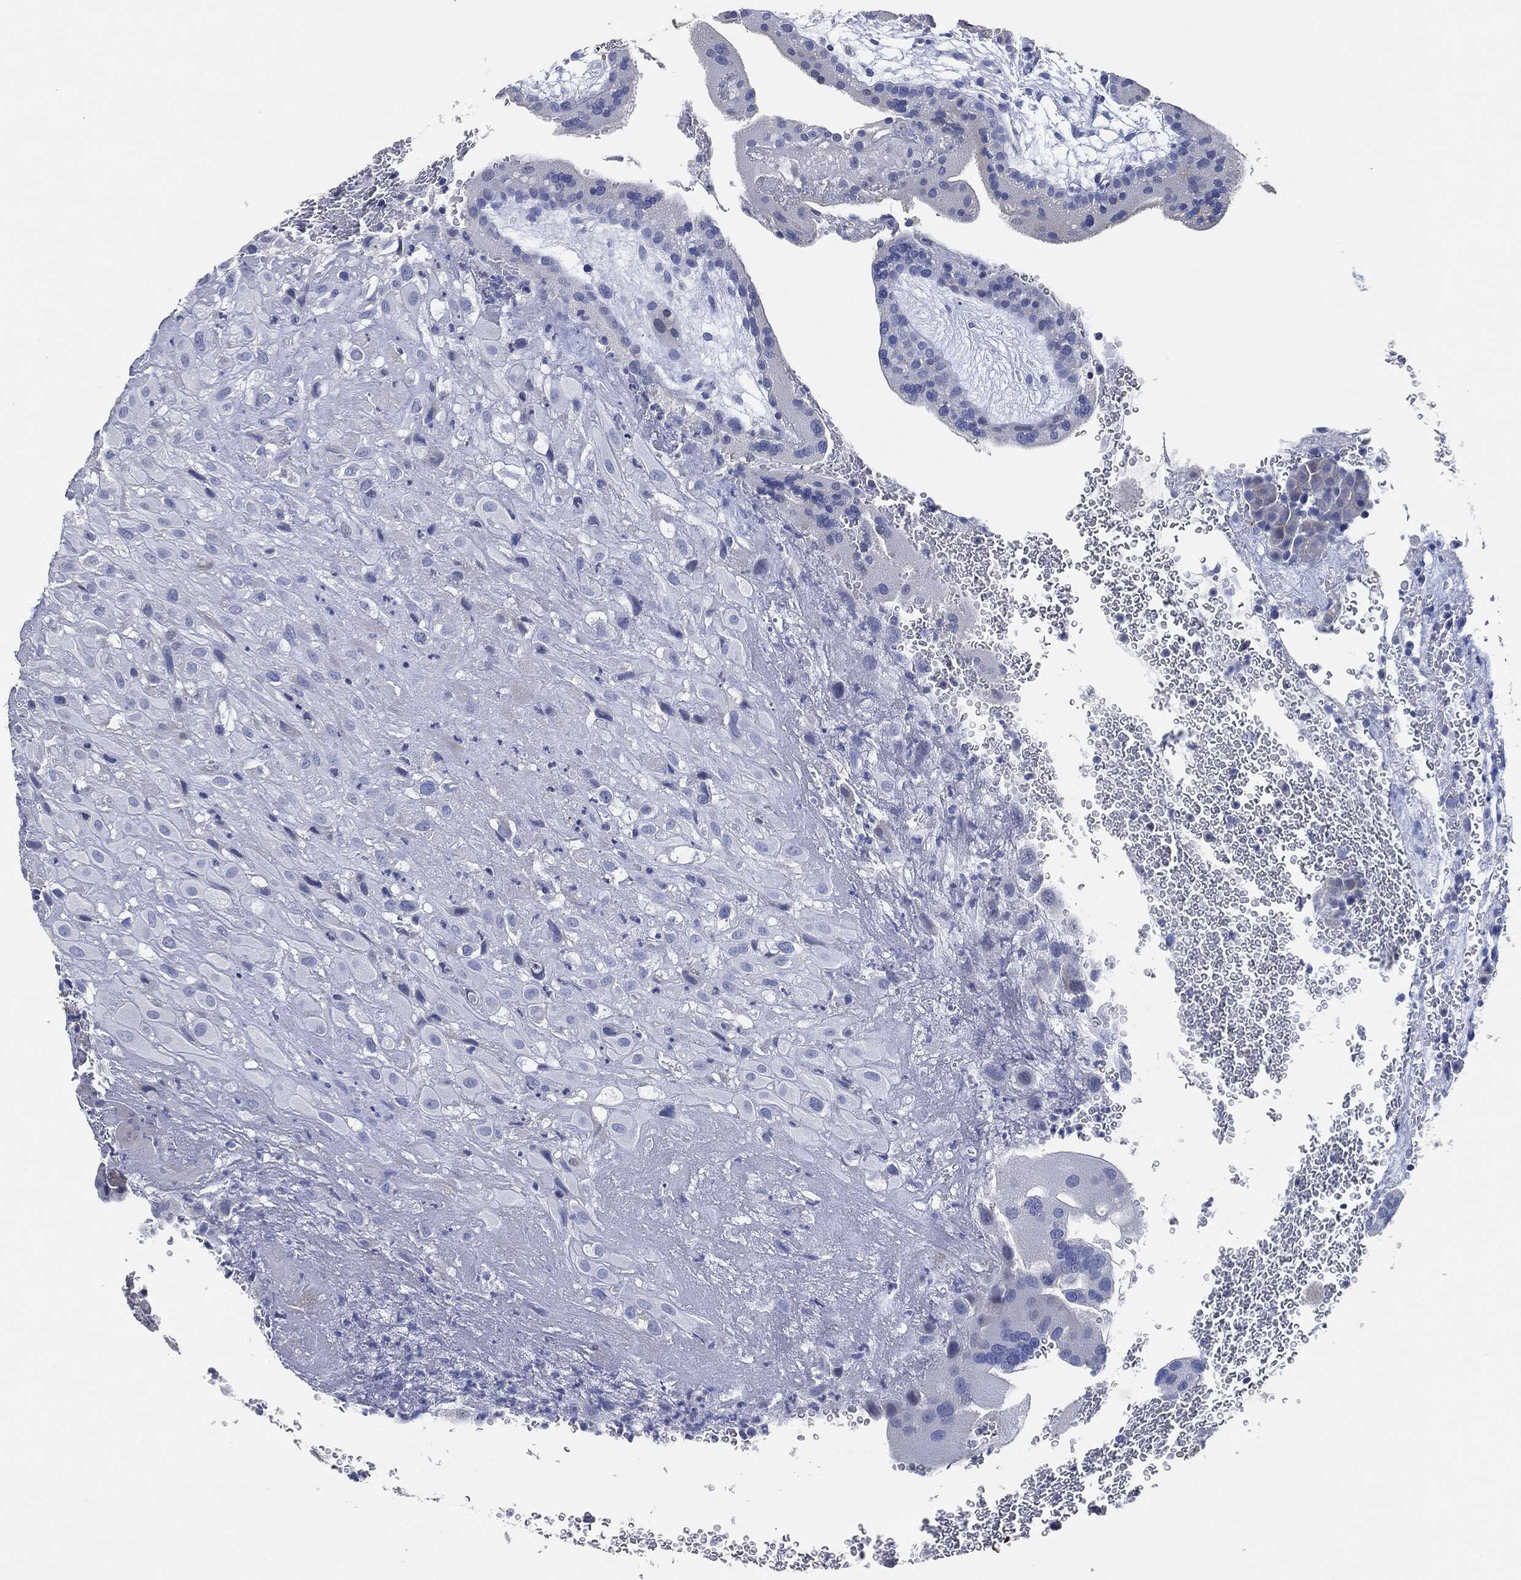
{"staining": {"intensity": "negative", "quantity": "none", "location": "none"}, "tissue": "placenta", "cell_type": "Decidual cells", "image_type": "normal", "snomed": [{"axis": "morphology", "description": "Normal tissue, NOS"}, {"axis": "topography", "description": "Placenta"}], "caption": "DAB (3,3'-diaminobenzidine) immunohistochemical staining of normal placenta reveals no significant positivity in decidual cells. (Immunohistochemistry, brightfield microscopy, high magnification).", "gene": "NTRK1", "patient": {"sex": "female", "age": 19}}